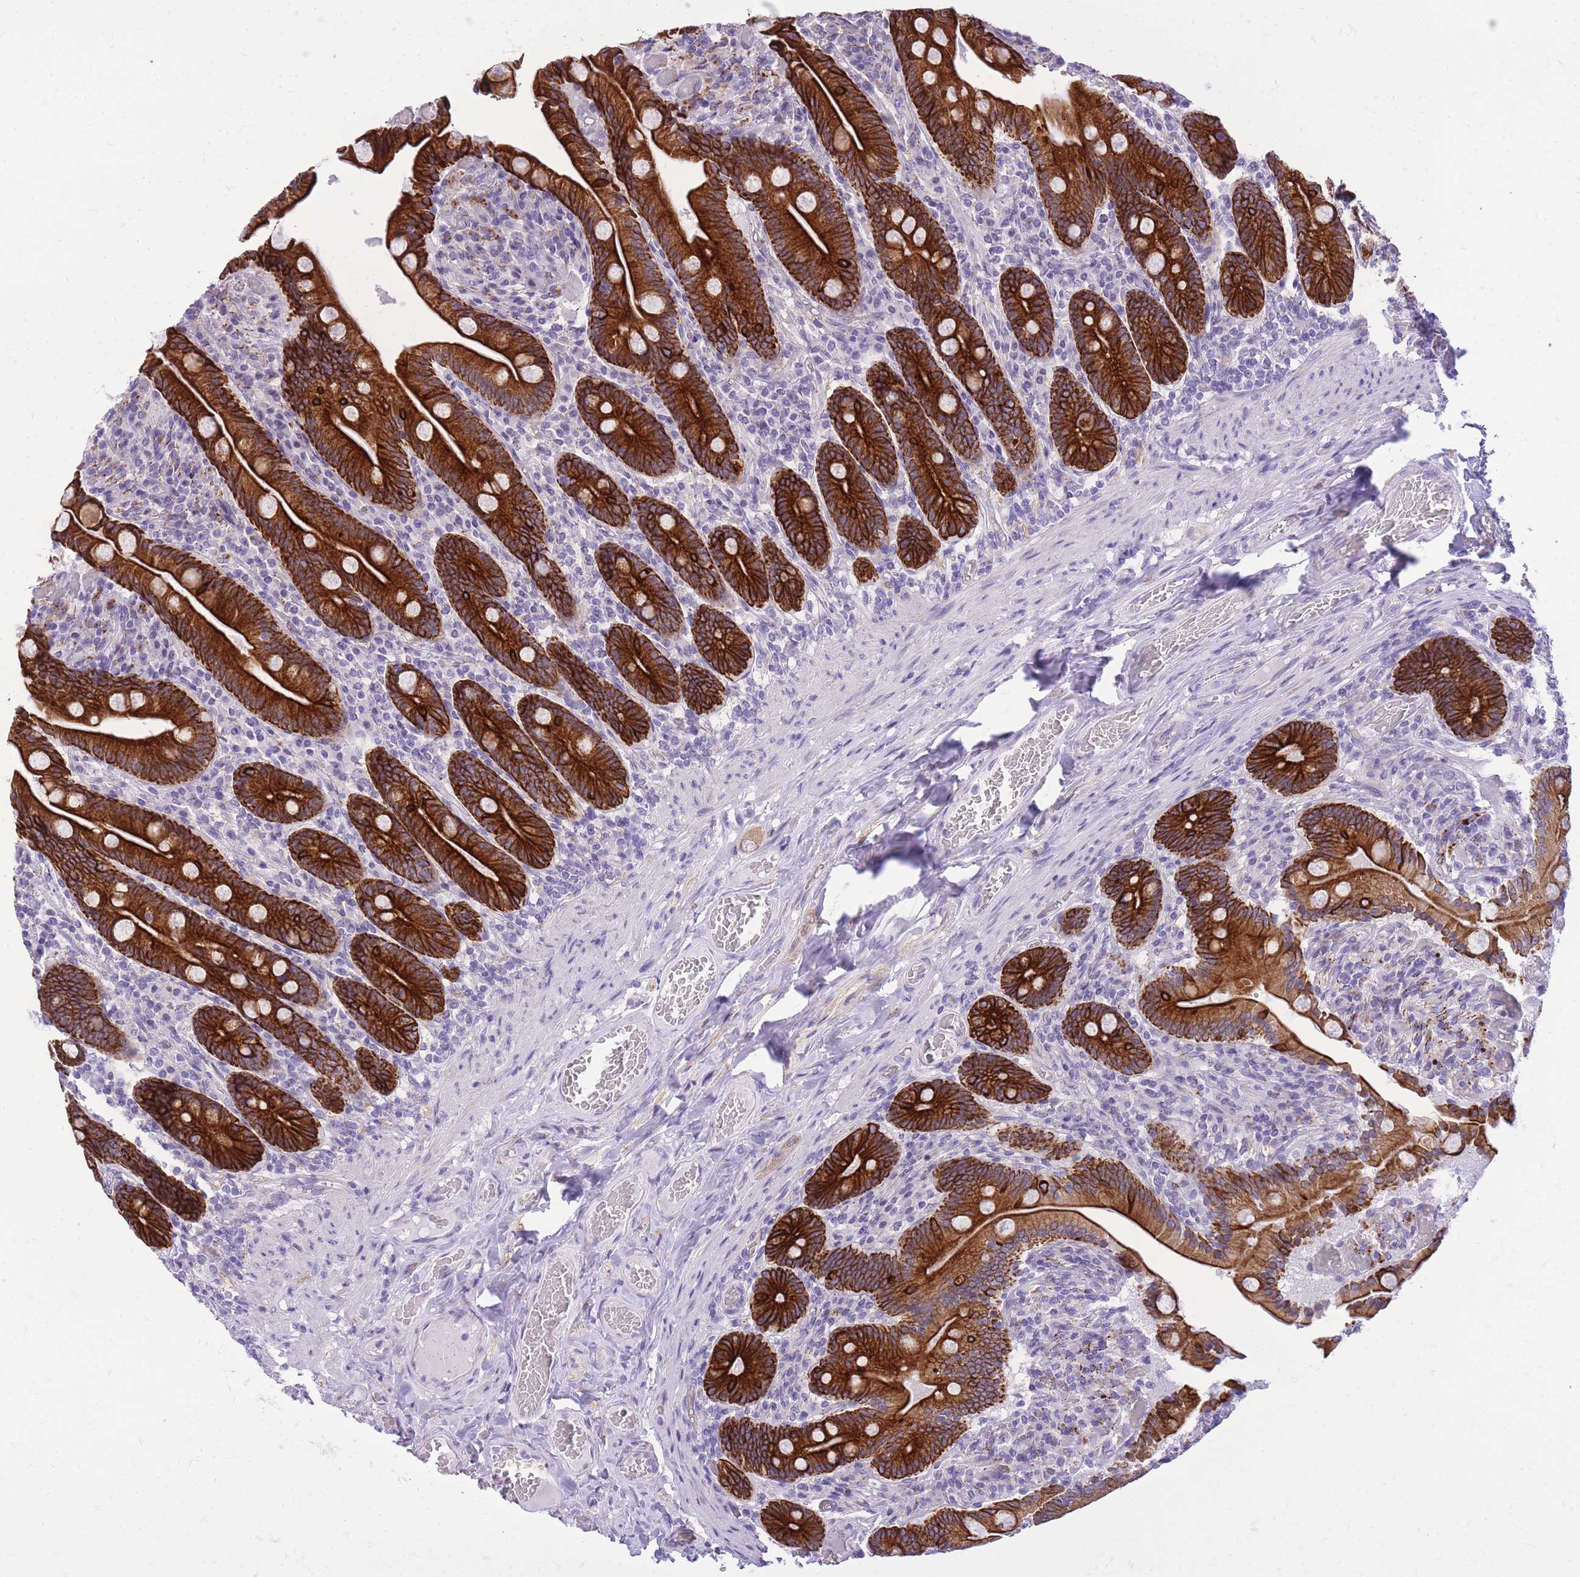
{"staining": {"intensity": "strong", "quantity": ">75%", "location": "cytoplasmic/membranous"}, "tissue": "duodenum", "cell_type": "Glandular cells", "image_type": "normal", "snomed": [{"axis": "morphology", "description": "Normal tissue, NOS"}, {"axis": "topography", "description": "Duodenum"}], "caption": "Approximately >75% of glandular cells in unremarkable human duodenum display strong cytoplasmic/membranous protein staining as visualized by brown immunohistochemical staining.", "gene": "RADX", "patient": {"sex": "female", "age": 62}}